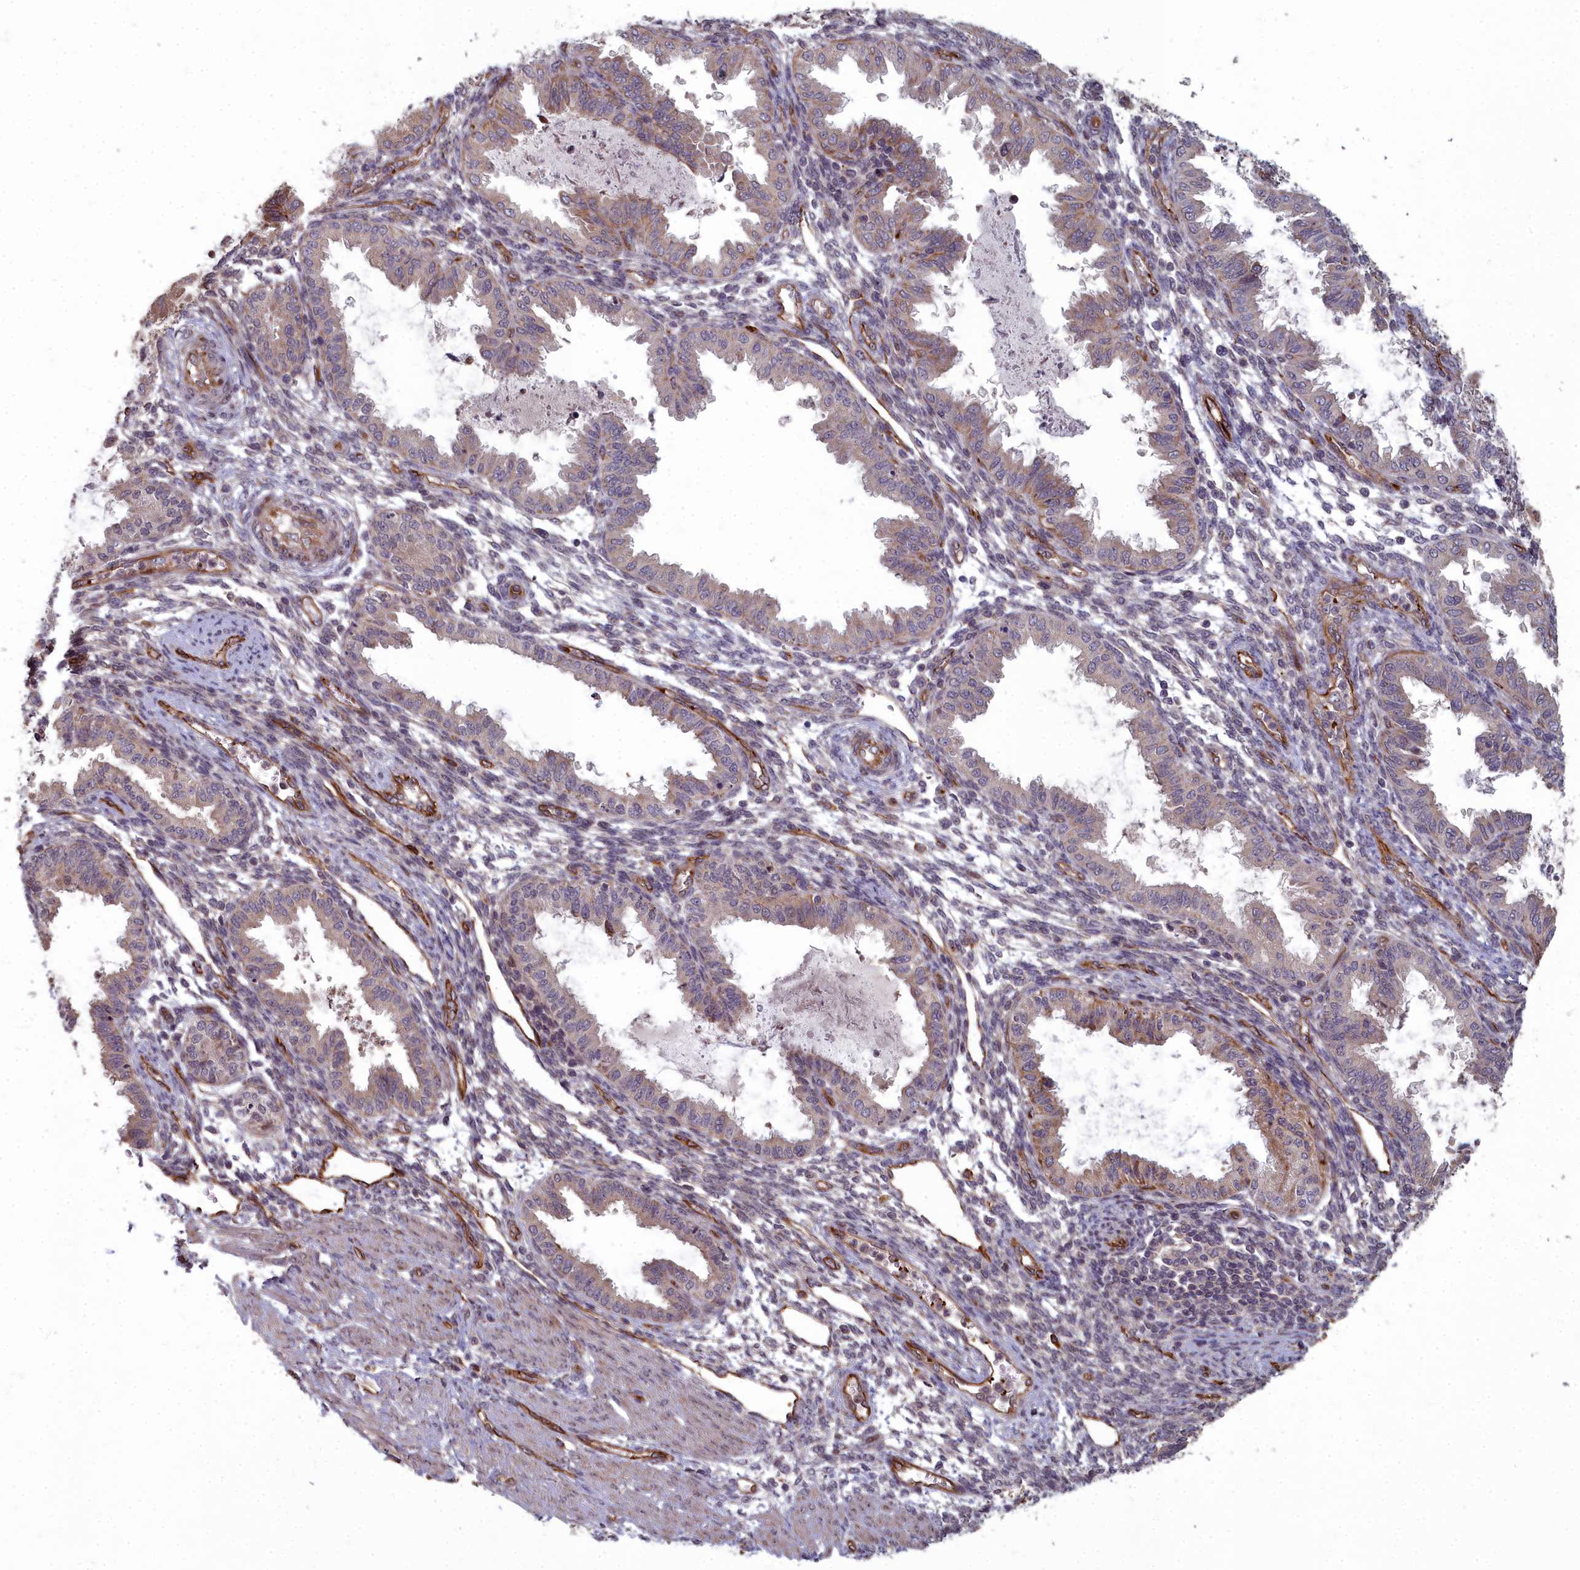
{"staining": {"intensity": "weak", "quantity": "25%-75%", "location": "cytoplasmic/membranous"}, "tissue": "endometrium", "cell_type": "Cells in endometrial stroma", "image_type": "normal", "snomed": [{"axis": "morphology", "description": "Normal tissue, NOS"}, {"axis": "topography", "description": "Endometrium"}], "caption": "Immunohistochemical staining of benign endometrium demonstrates 25%-75% levels of weak cytoplasmic/membranous protein expression in approximately 25%-75% of cells in endometrial stroma. The protein of interest is stained brown, and the nuclei are stained in blue (DAB (3,3'-diaminobenzidine) IHC with brightfield microscopy, high magnification).", "gene": "TSPYL4", "patient": {"sex": "female", "age": 33}}